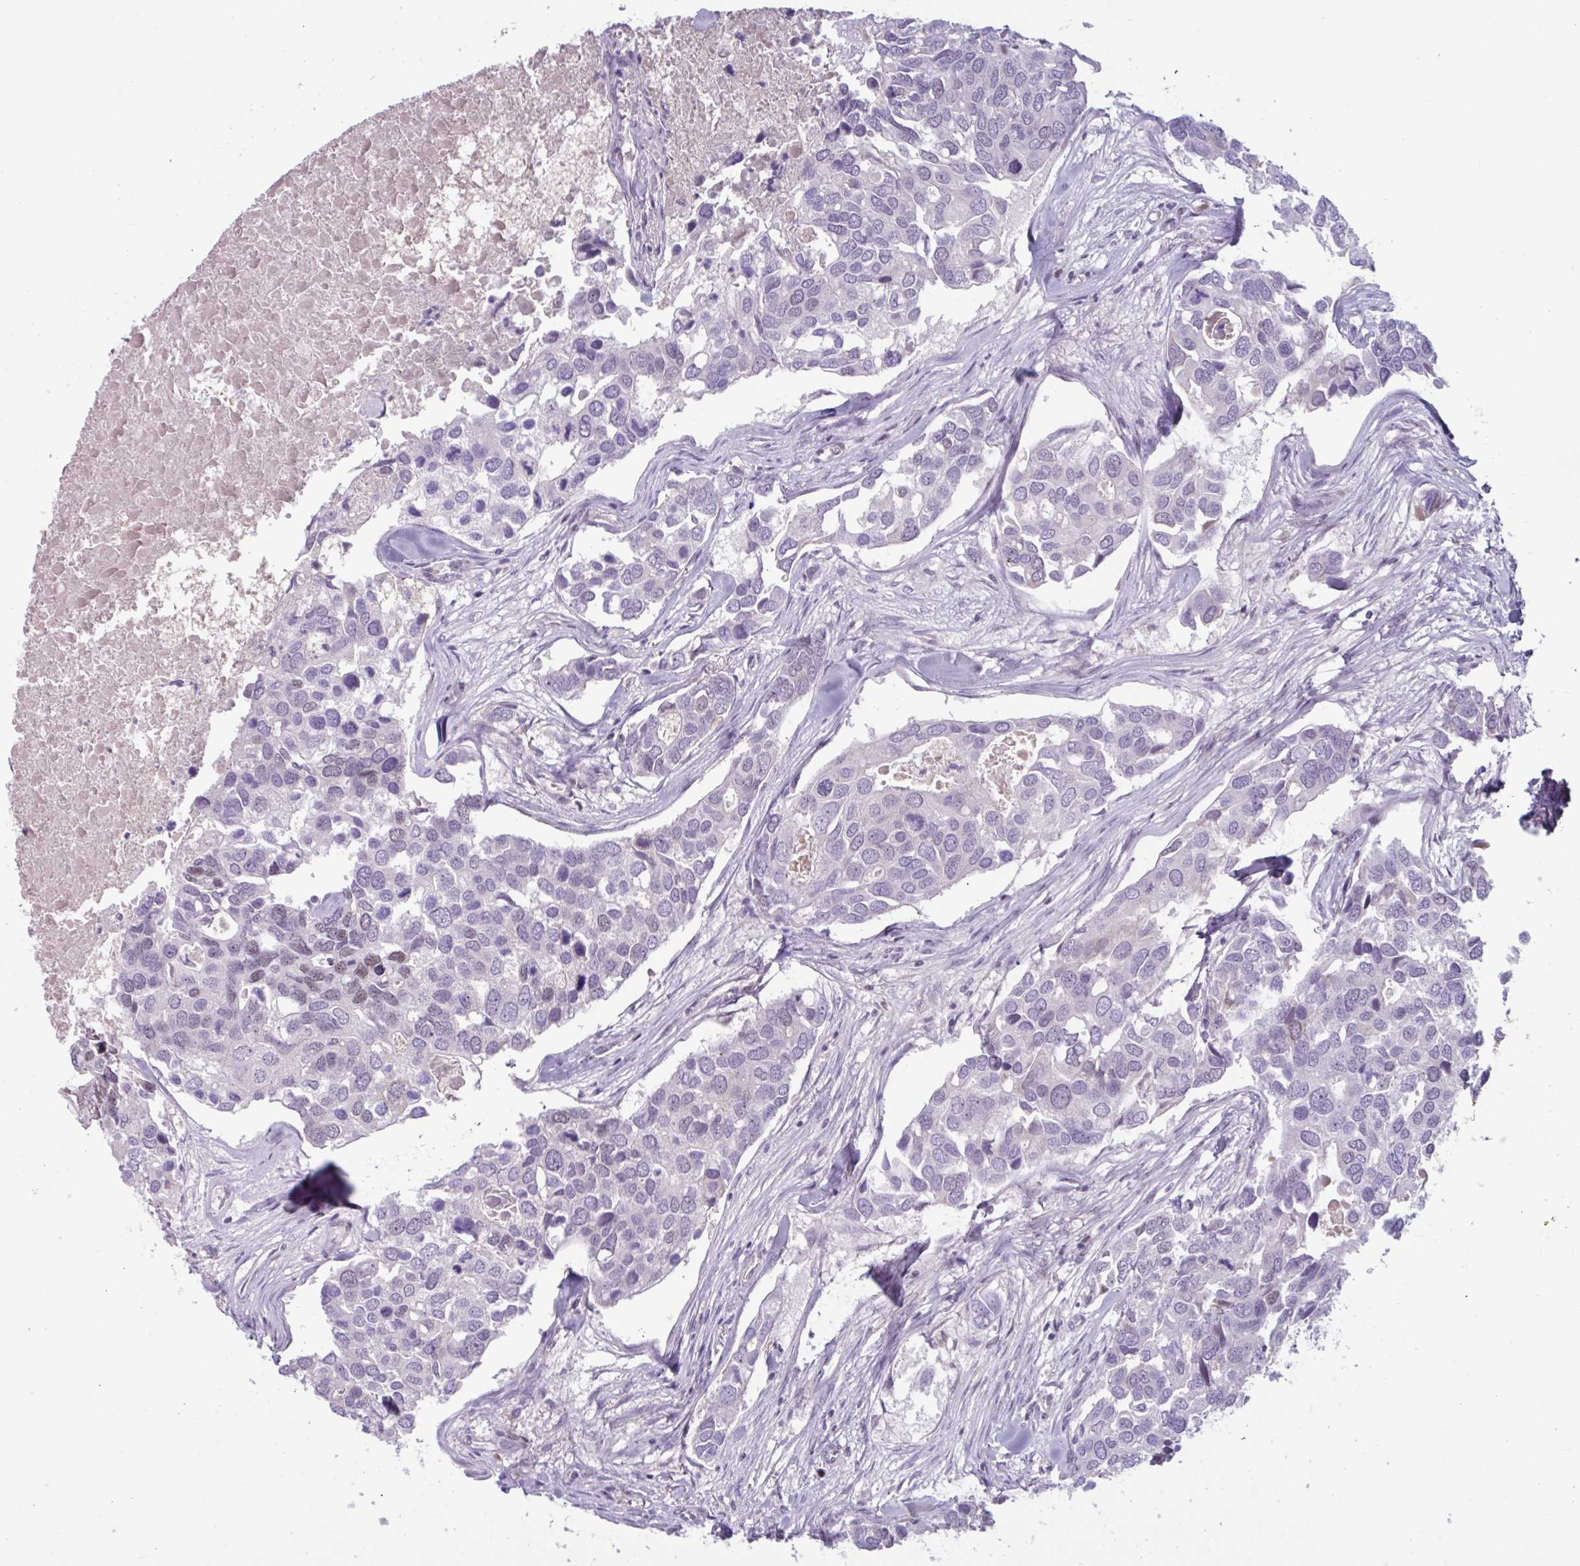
{"staining": {"intensity": "negative", "quantity": "none", "location": "none"}, "tissue": "breast cancer", "cell_type": "Tumor cells", "image_type": "cancer", "snomed": [{"axis": "morphology", "description": "Duct carcinoma"}, {"axis": "topography", "description": "Breast"}], "caption": "High power microscopy photomicrograph of an immunohistochemistry photomicrograph of breast infiltrating ductal carcinoma, revealing no significant expression in tumor cells.", "gene": "ZNF575", "patient": {"sex": "female", "age": 83}}